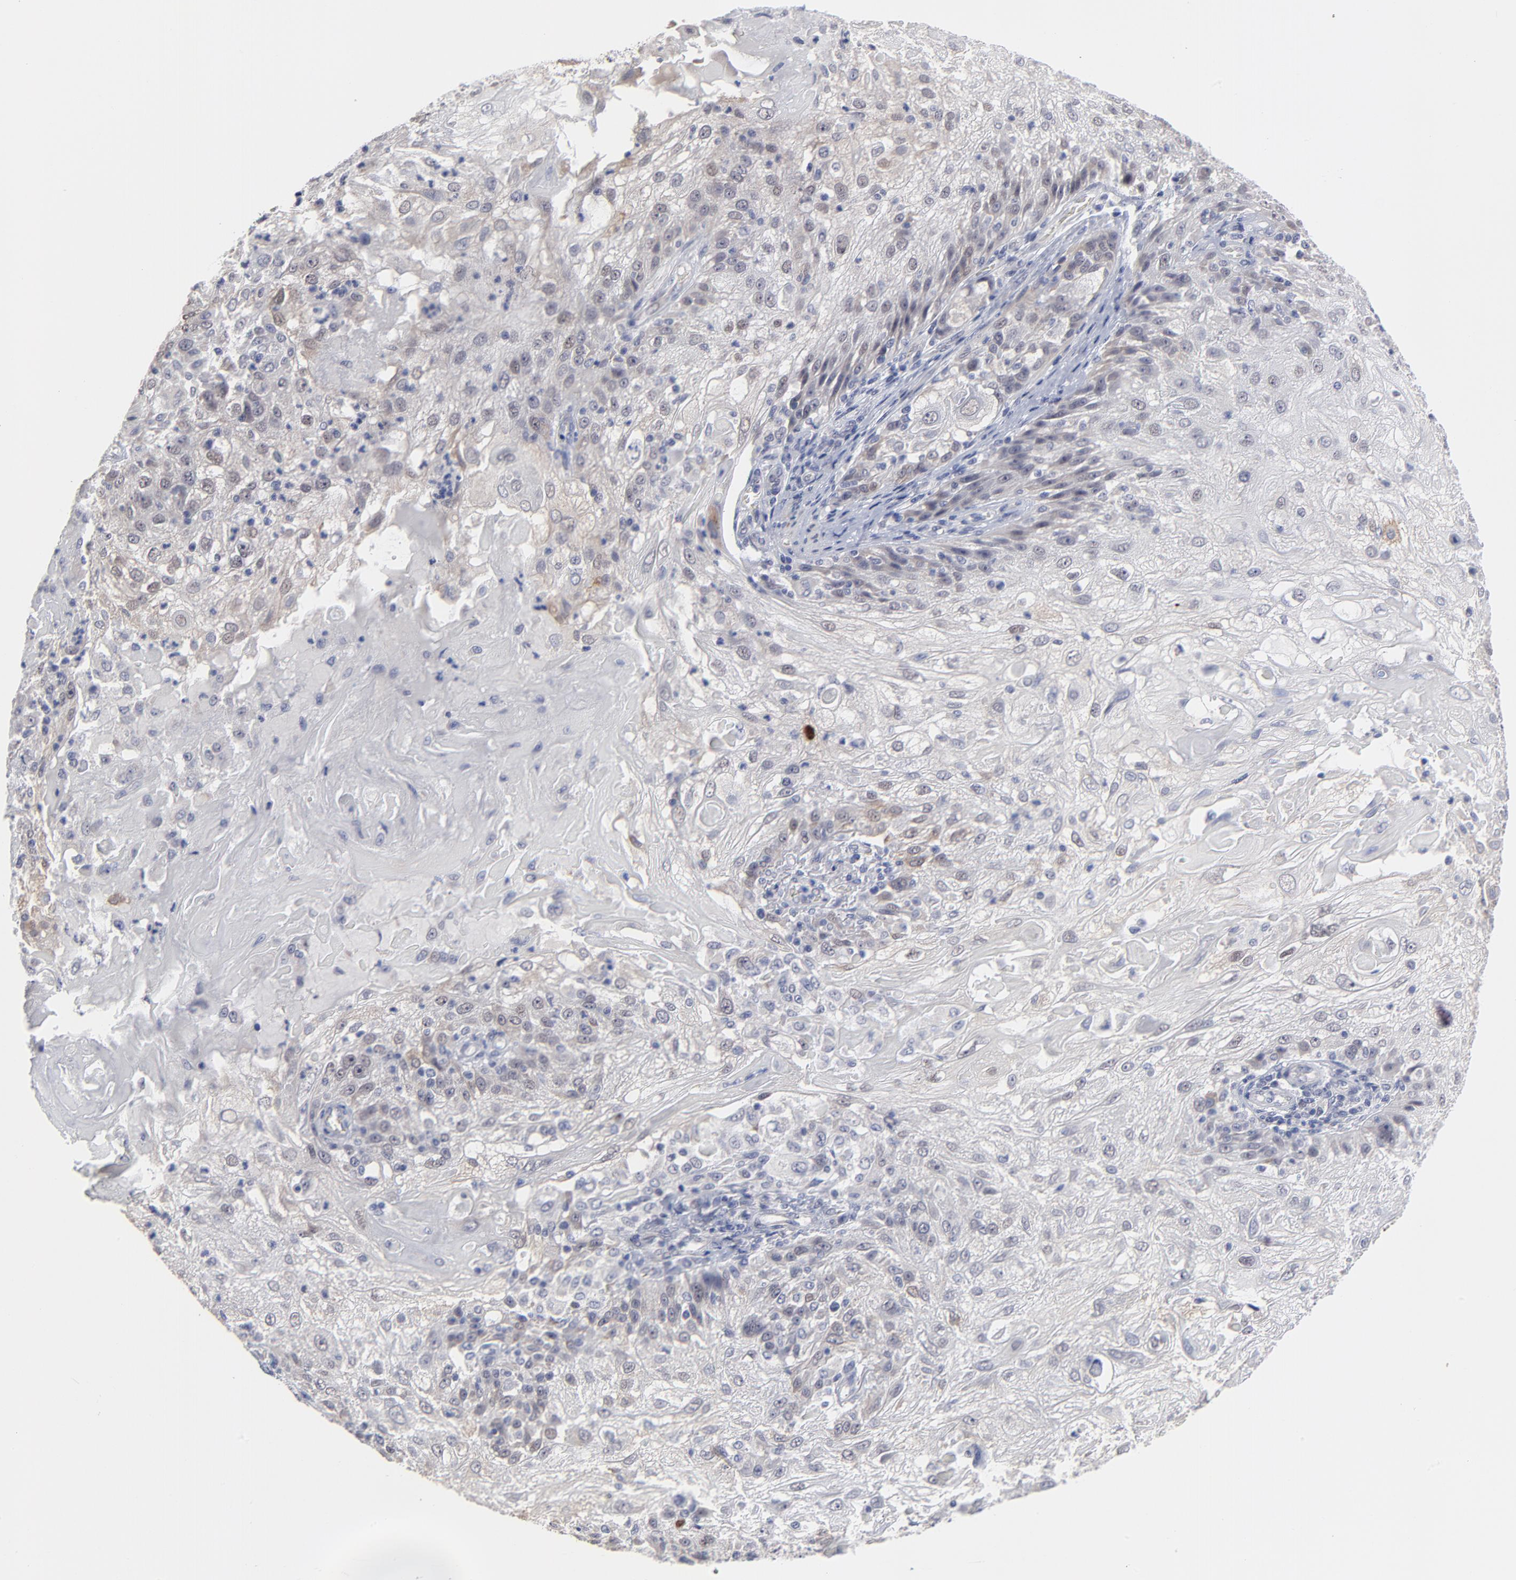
{"staining": {"intensity": "negative", "quantity": "none", "location": "none"}, "tissue": "skin cancer", "cell_type": "Tumor cells", "image_type": "cancer", "snomed": [{"axis": "morphology", "description": "Normal tissue, NOS"}, {"axis": "morphology", "description": "Squamous cell carcinoma, NOS"}, {"axis": "topography", "description": "Skin"}], "caption": "Skin squamous cell carcinoma stained for a protein using immunohistochemistry (IHC) shows no positivity tumor cells.", "gene": "MAGEA10", "patient": {"sex": "female", "age": 83}}